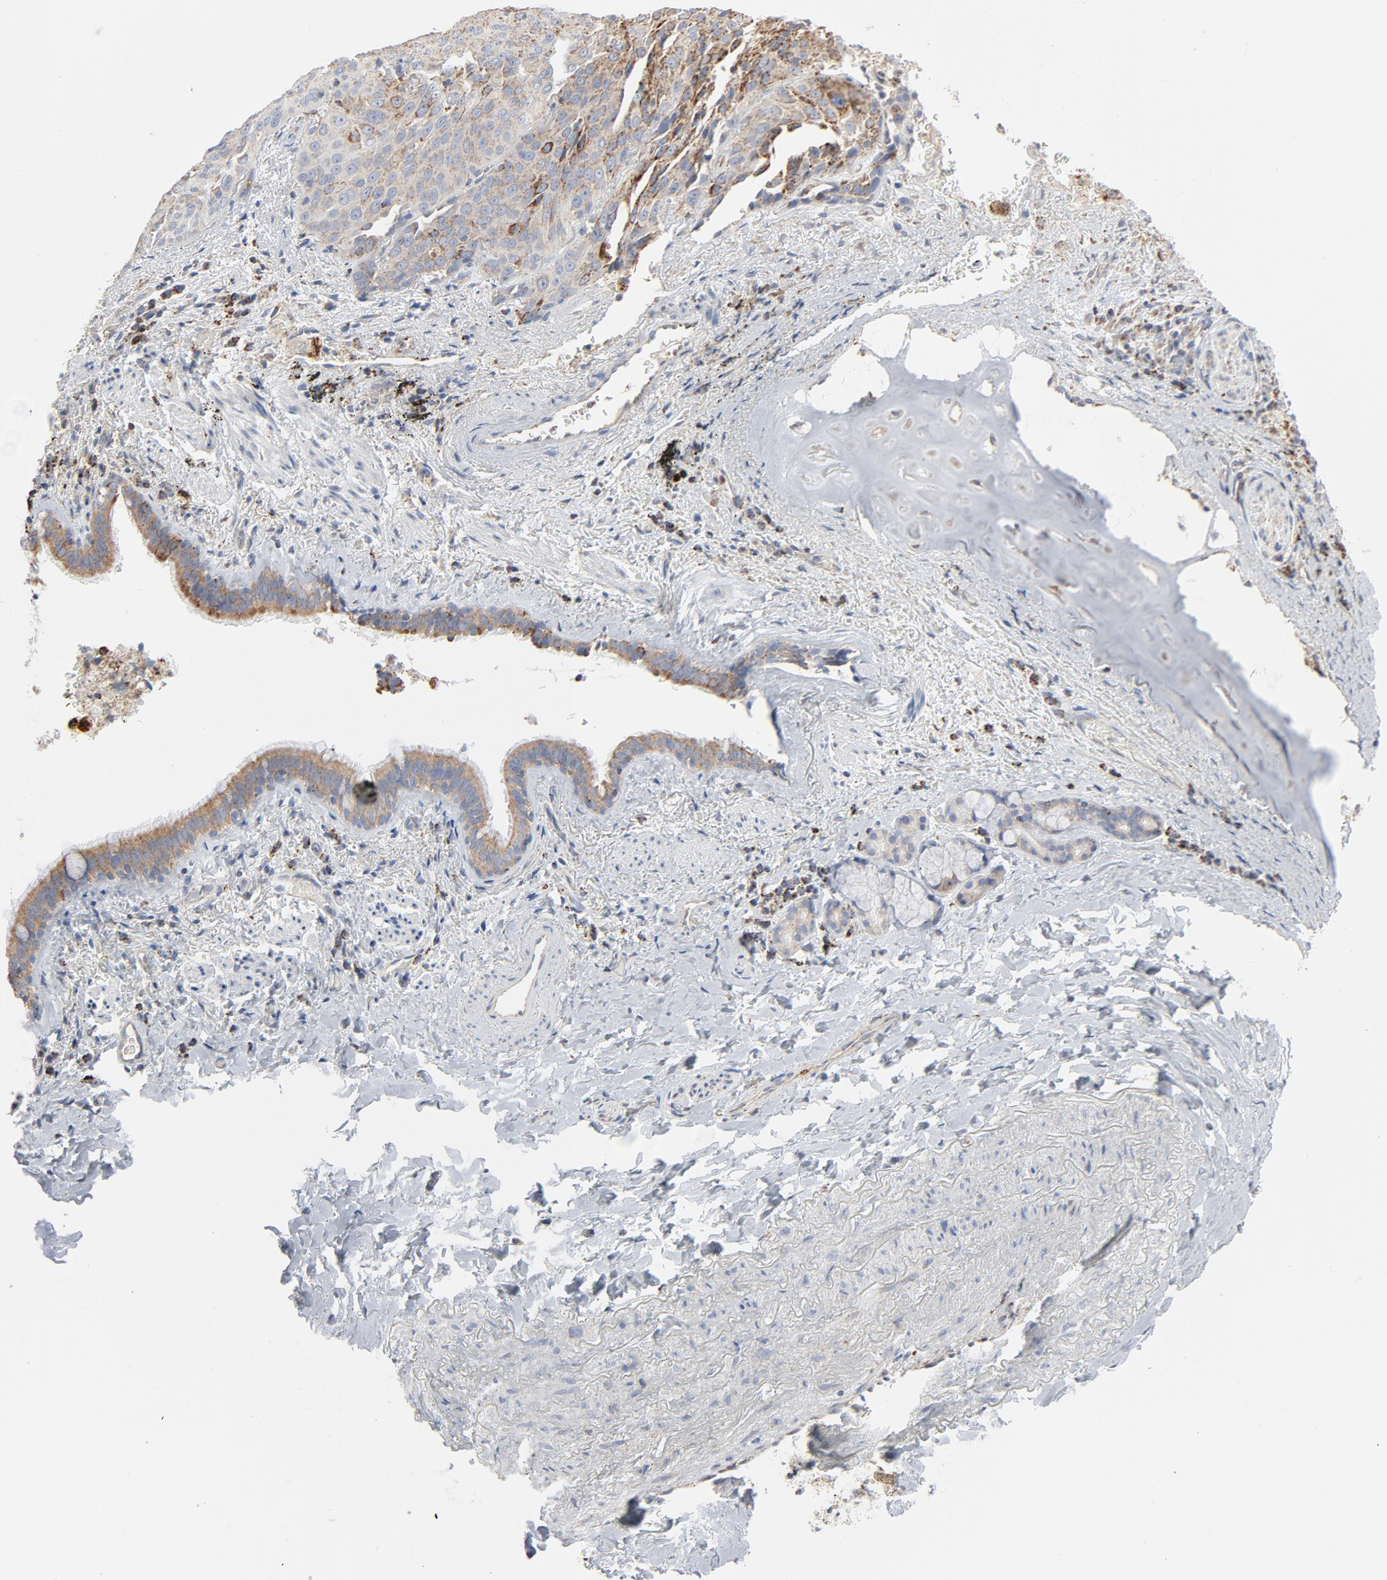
{"staining": {"intensity": "weak", "quantity": "25%-75%", "location": "cytoplasmic/membranous"}, "tissue": "lung cancer", "cell_type": "Tumor cells", "image_type": "cancer", "snomed": [{"axis": "morphology", "description": "Squamous cell carcinoma, NOS"}, {"axis": "topography", "description": "Lung"}], "caption": "Immunohistochemistry (IHC) of squamous cell carcinoma (lung) reveals low levels of weak cytoplasmic/membranous staining in approximately 25%-75% of tumor cells.", "gene": "SETD3", "patient": {"sex": "male", "age": 54}}